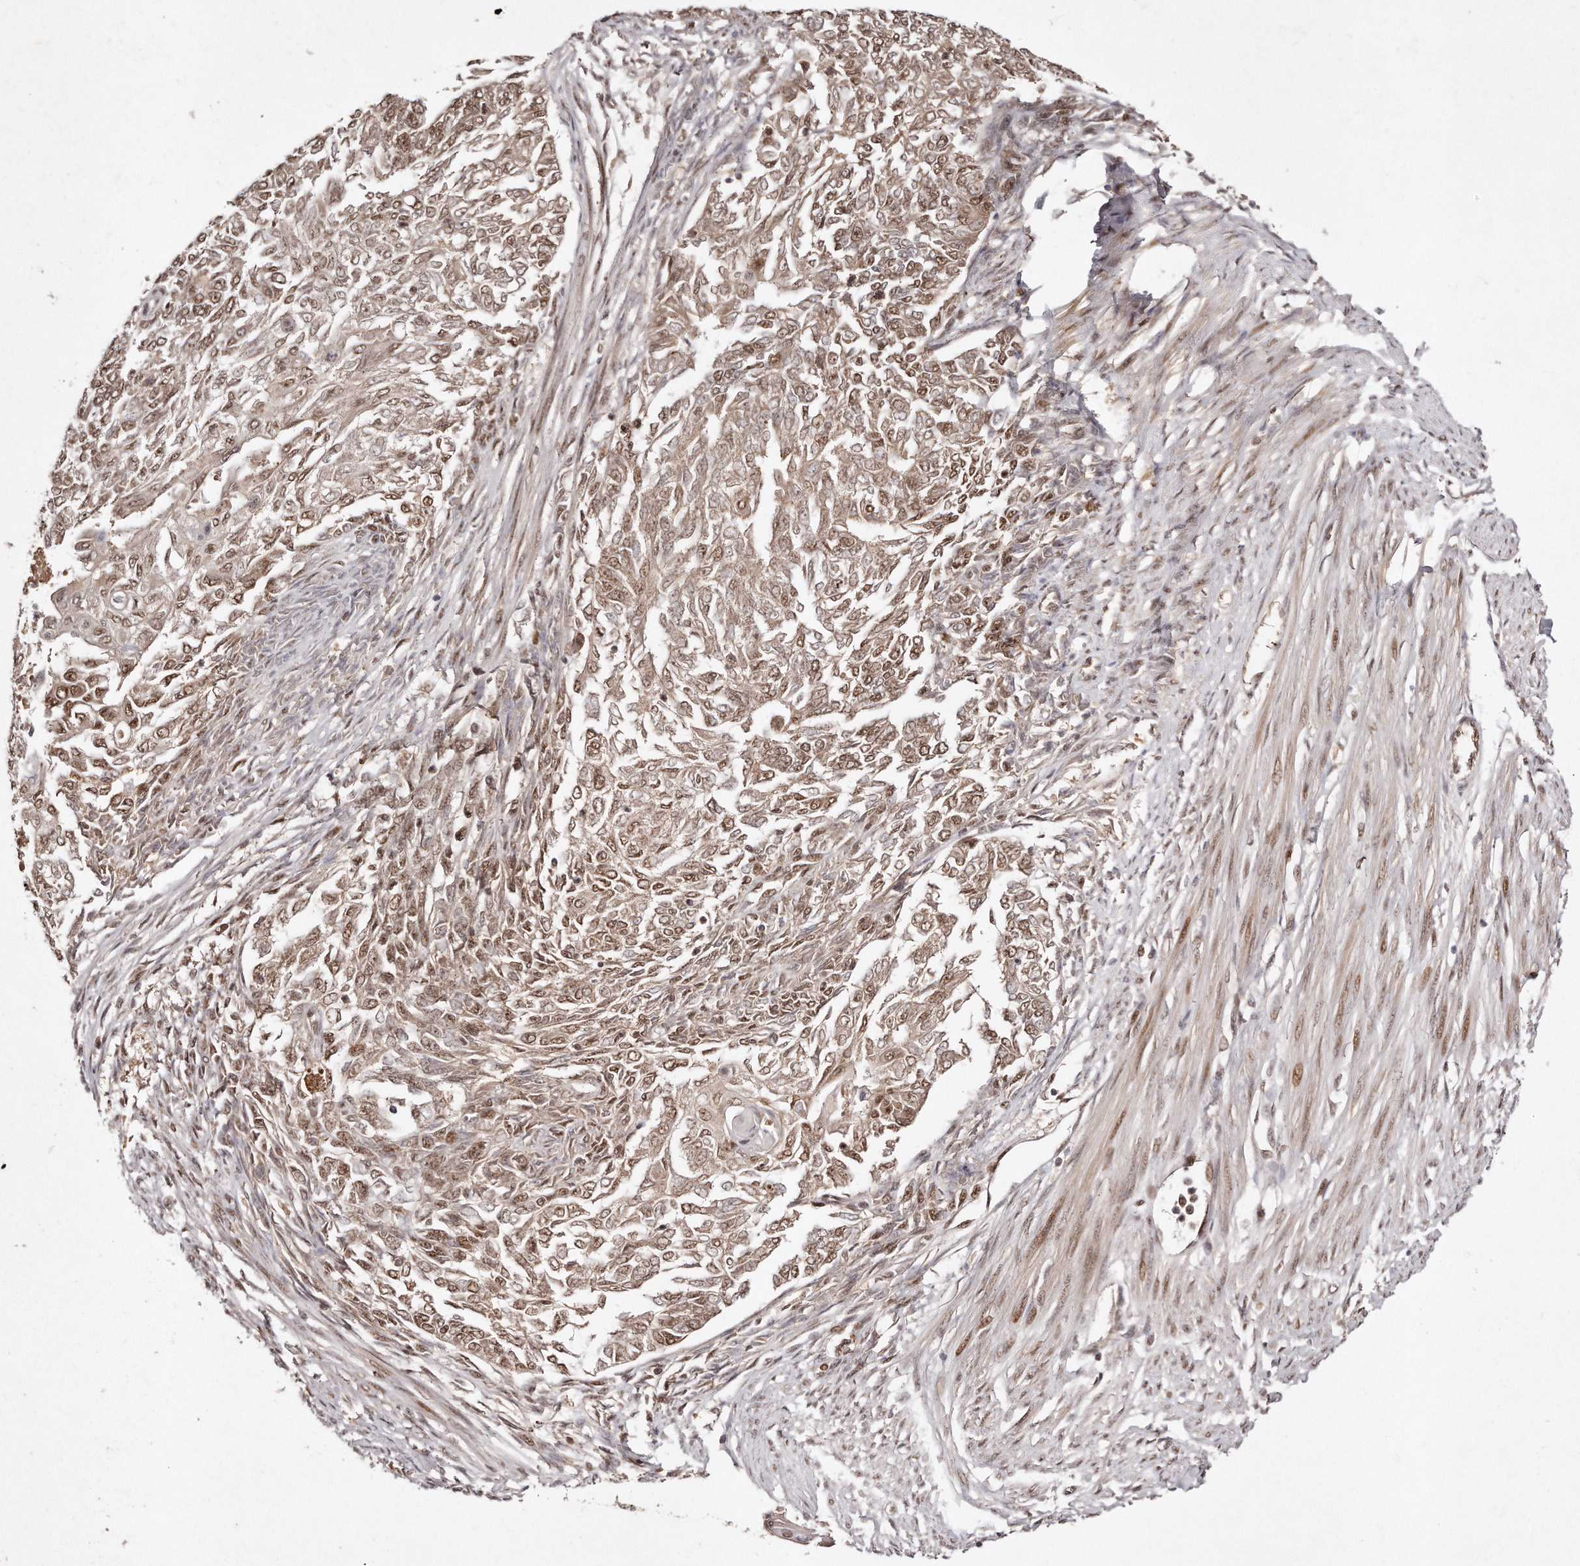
{"staining": {"intensity": "moderate", "quantity": ">75%", "location": "nuclear"}, "tissue": "endometrial cancer", "cell_type": "Tumor cells", "image_type": "cancer", "snomed": [{"axis": "morphology", "description": "Adenocarcinoma, NOS"}, {"axis": "topography", "description": "Endometrium"}], "caption": "Brown immunohistochemical staining in endometrial cancer (adenocarcinoma) displays moderate nuclear positivity in approximately >75% of tumor cells. (Stains: DAB (3,3'-diaminobenzidine) in brown, nuclei in blue, Microscopy: brightfield microscopy at high magnification).", "gene": "SOX4", "patient": {"sex": "female", "age": 32}}